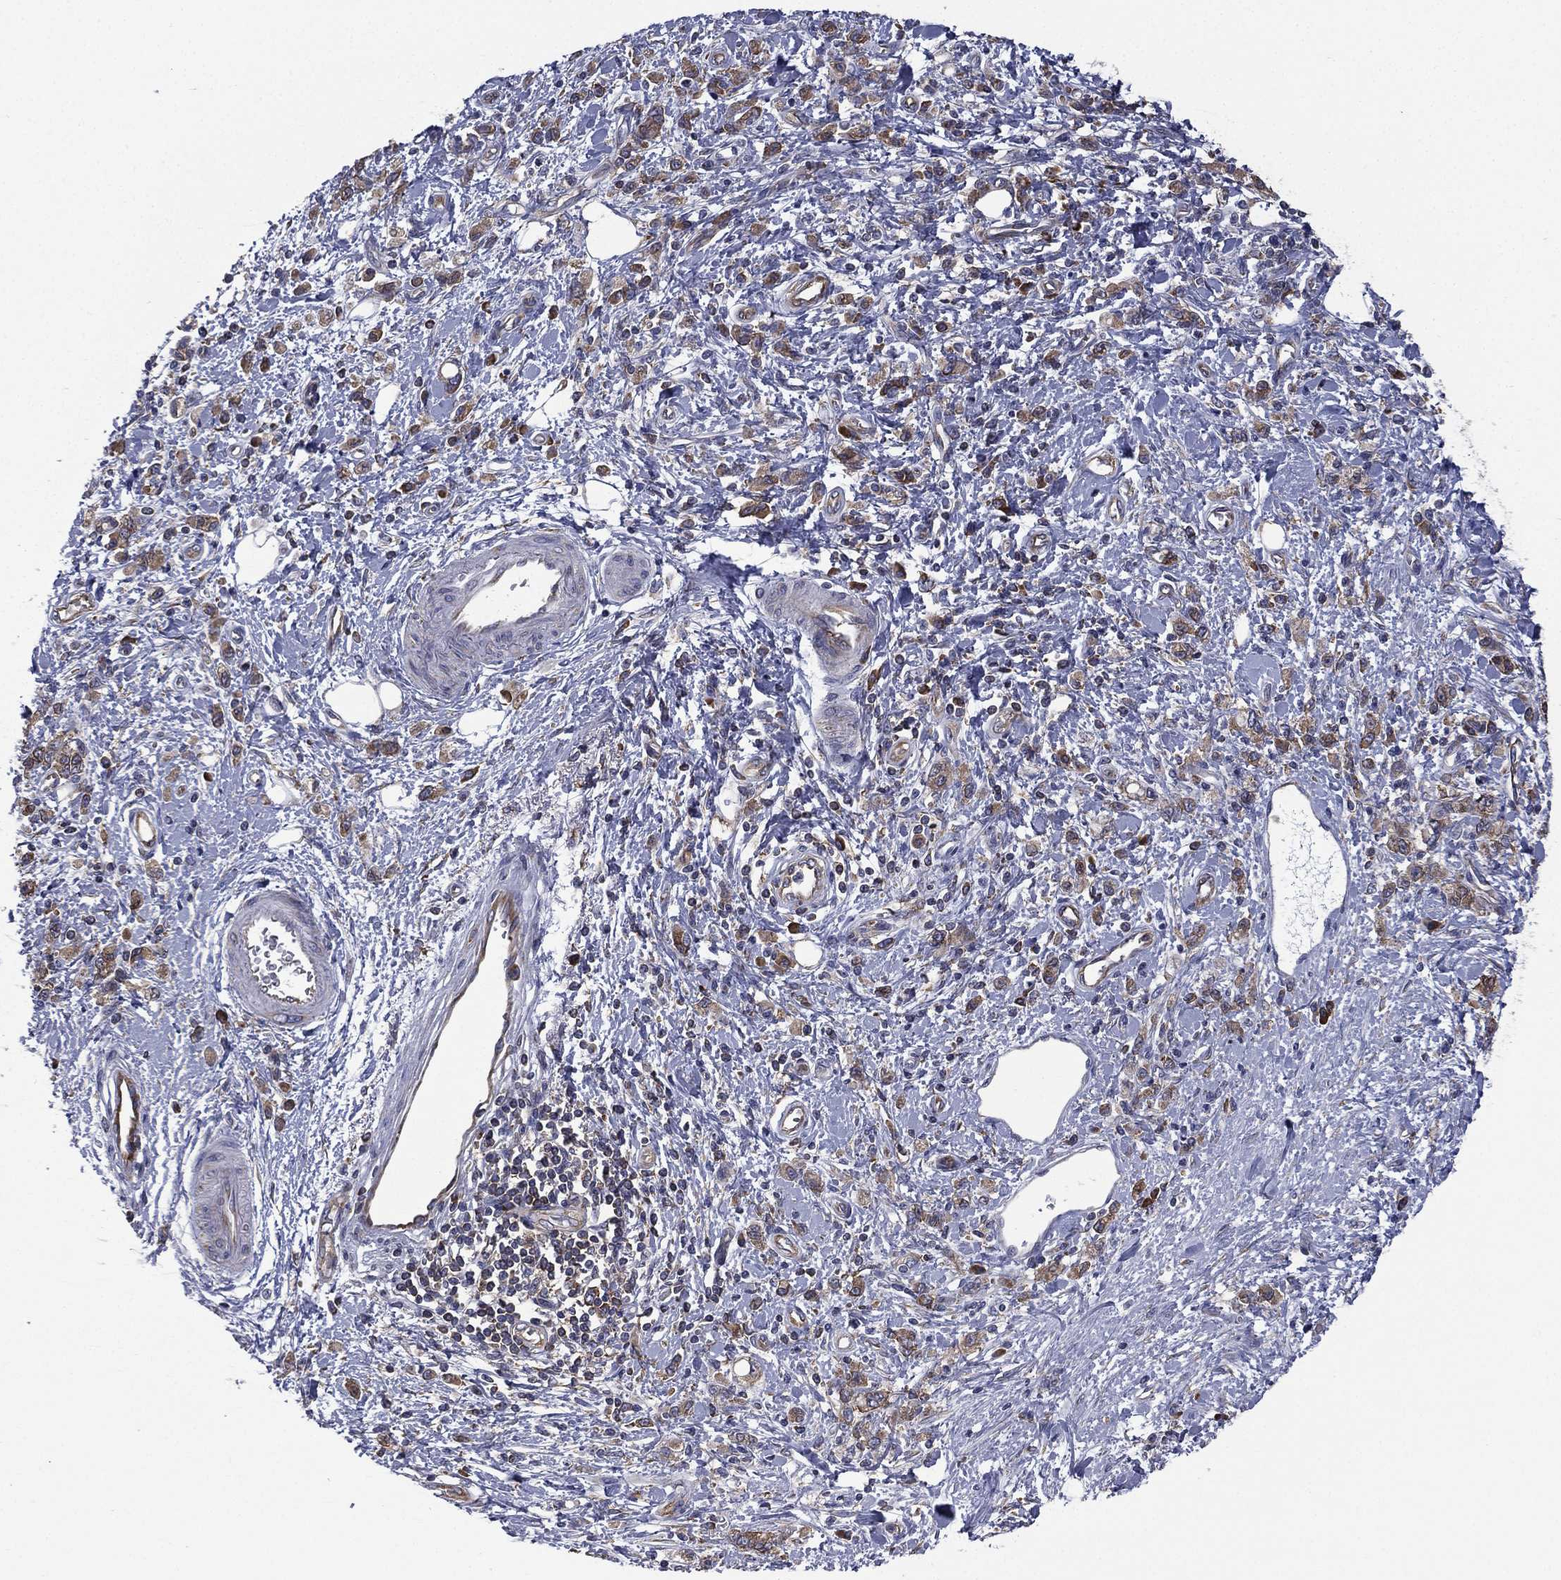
{"staining": {"intensity": "moderate", "quantity": "<25%", "location": "cytoplasmic/membranous"}, "tissue": "stomach cancer", "cell_type": "Tumor cells", "image_type": "cancer", "snomed": [{"axis": "morphology", "description": "Adenocarcinoma, NOS"}, {"axis": "topography", "description": "Stomach"}], "caption": "Moderate cytoplasmic/membranous positivity is seen in about <25% of tumor cells in stomach cancer (adenocarcinoma).", "gene": "FARSA", "patient": {"sex": "male", "age": 77}}